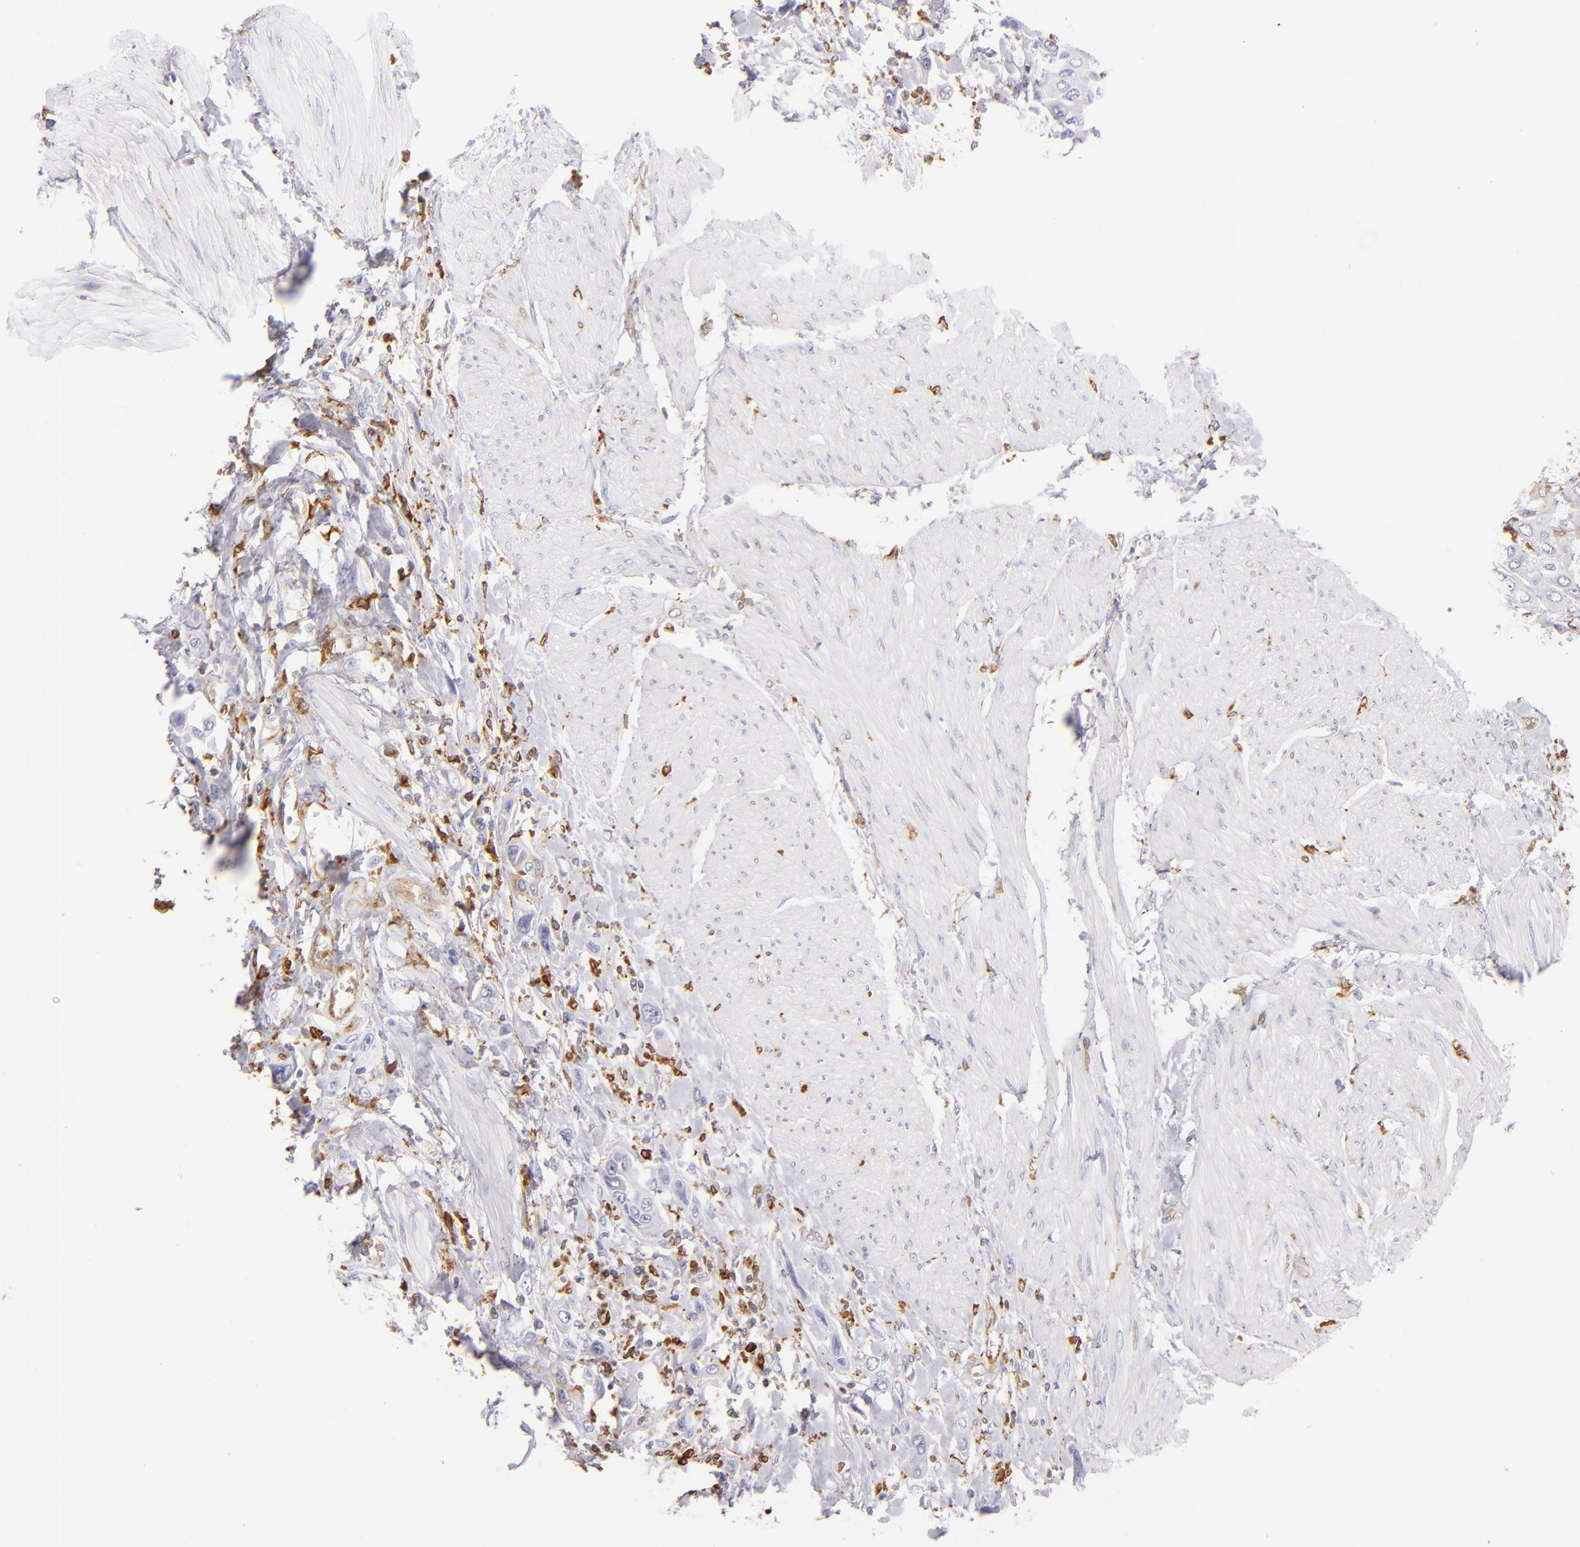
{"staining": {"intensity": "weak", "quantity": "<25%", "location": "cytoplasmic/membranous"}, "tissue": "urothelial cancer", "cell_type": "Tumor cells", "image_type": "cancer", "snomed": [{"axis": "morphology", "description": "Urothelial carcinoma, High grade"}, {"axis": "topography", "description": "Urinary bladder"}], "caption": "DAB (3,3'-diaminobenzidine) immunohistochemical staining of high-grade urothelial carcinoma exhibits no significant expression in tumor cells.", "gene": "CD74", "patient": {"sex": "male", "age": 50}}